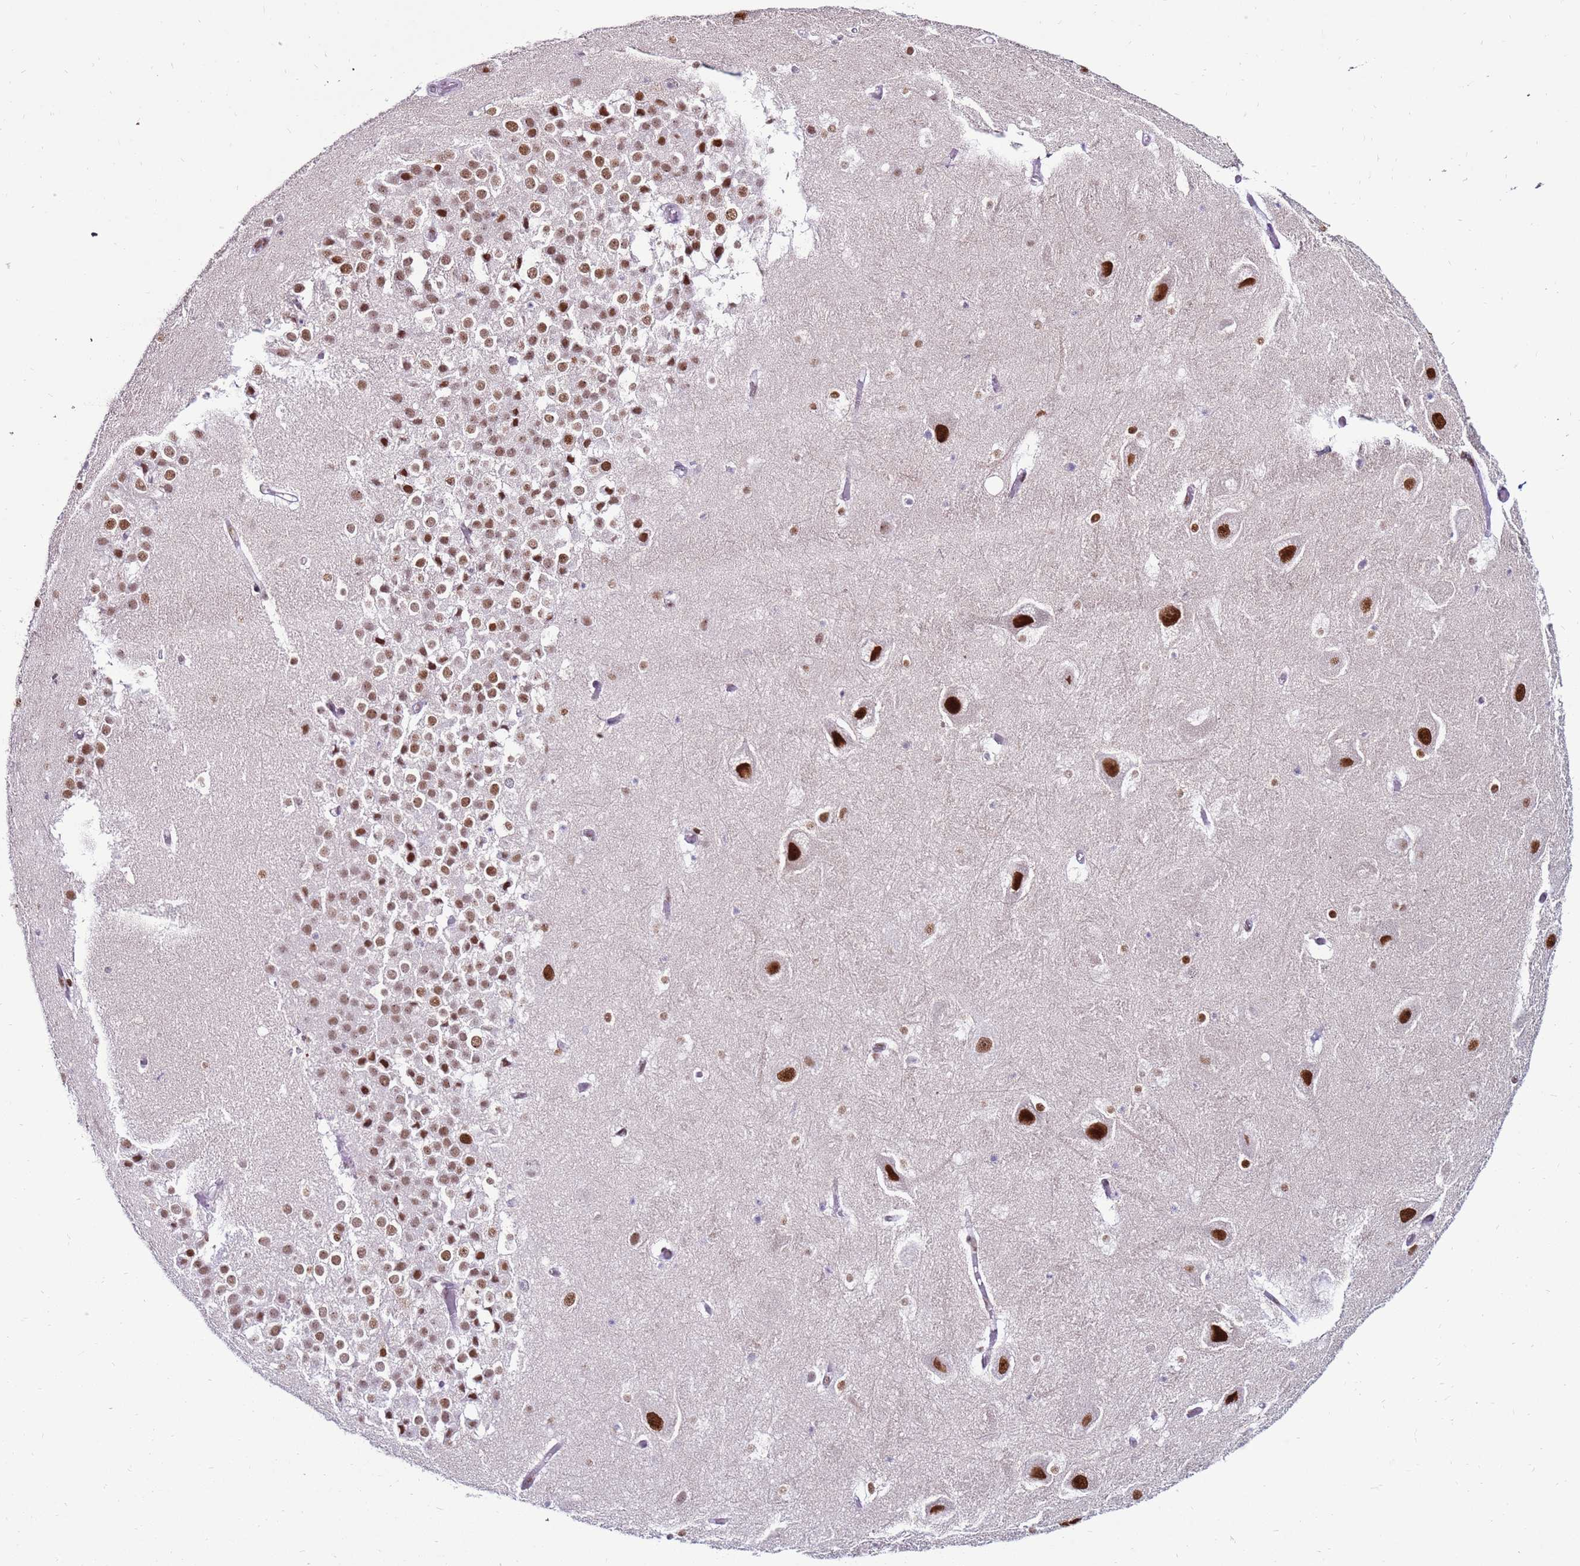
{"staining": {"intensity": "strong", "quantity": "25%-75%", "location": "nuclear"}, "tissue": "hippocampus", "cell_type": "Glial cells", "image_type": "normal", "snomed": [{"axis": "morphology", "description": "Normal tissue, NOS"}, {"axis": "topography", "description": "Hippocampus"}], "caption": "An immunohistochemistry image of normal tissue is shown. Protein staining in brown labels strong nuclear positivity in hippocampus within glial cells.", "gene": "KPNA4", "patient": {"sex": "female", "age": 52}}